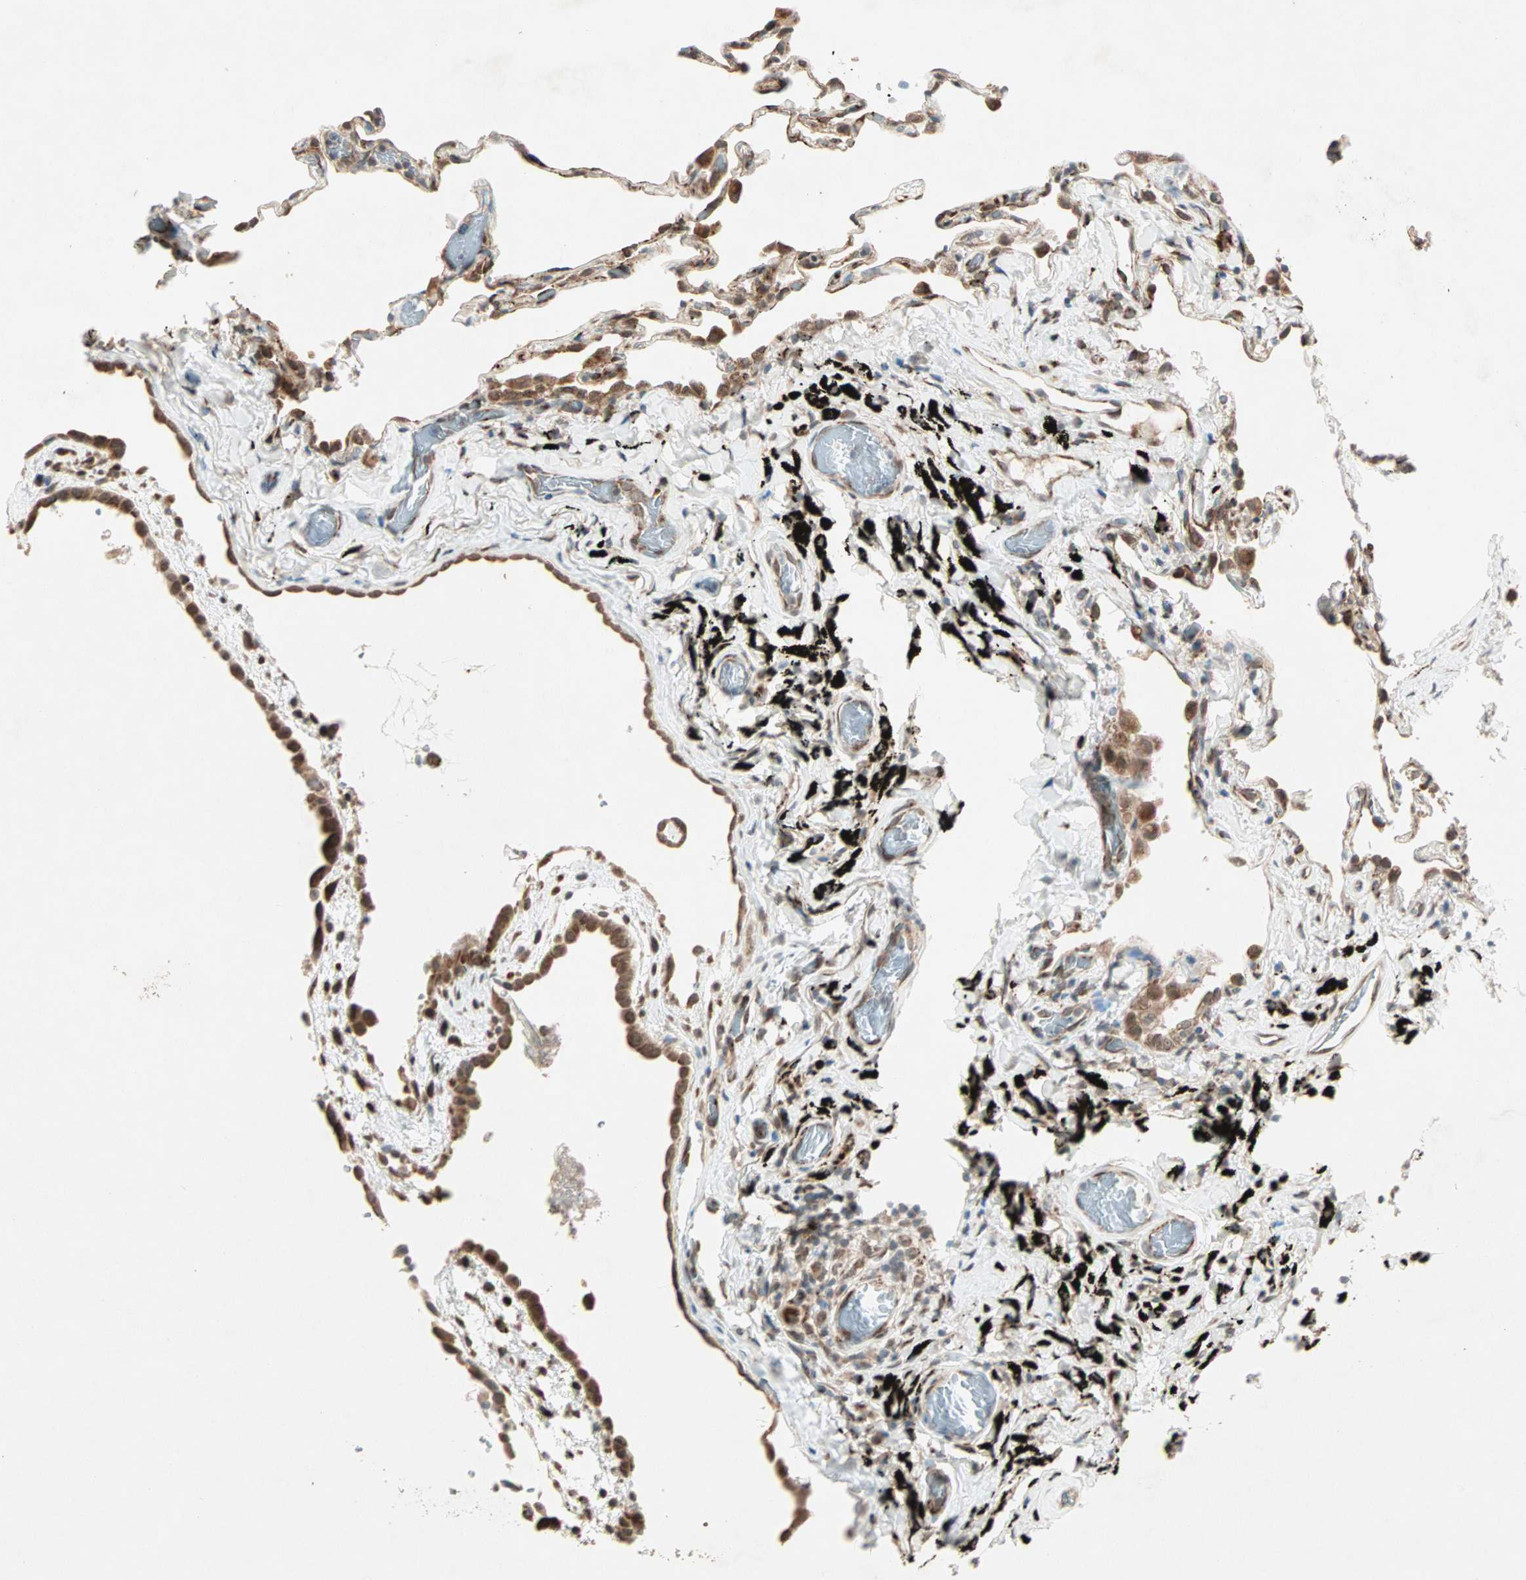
{"staining": {"intensity": "moderate", "quantity": ">75%", "location": "cytoplasmic/membranous,nuclear"}, "tissue": "lung", "cell_type": "Alveolar cells", "image_type": "normal", "snomed": [{"axis": "morphology", "description": "Normal tissue, NOS"}, {"axis": "topography", "description": "Lung"}], "caption": "A high-resolution image shows immunohistochemistry (IHC) staining of benign lung, which displays moderate cytoplasmic/membranous,nuclear staining in about >75% of alveolar cells. (DAB IHC, brown staining for protein, blue staining for nuclei).", "gene": "ZNF37A", "patient": {"sex": "male", "age": 59}}